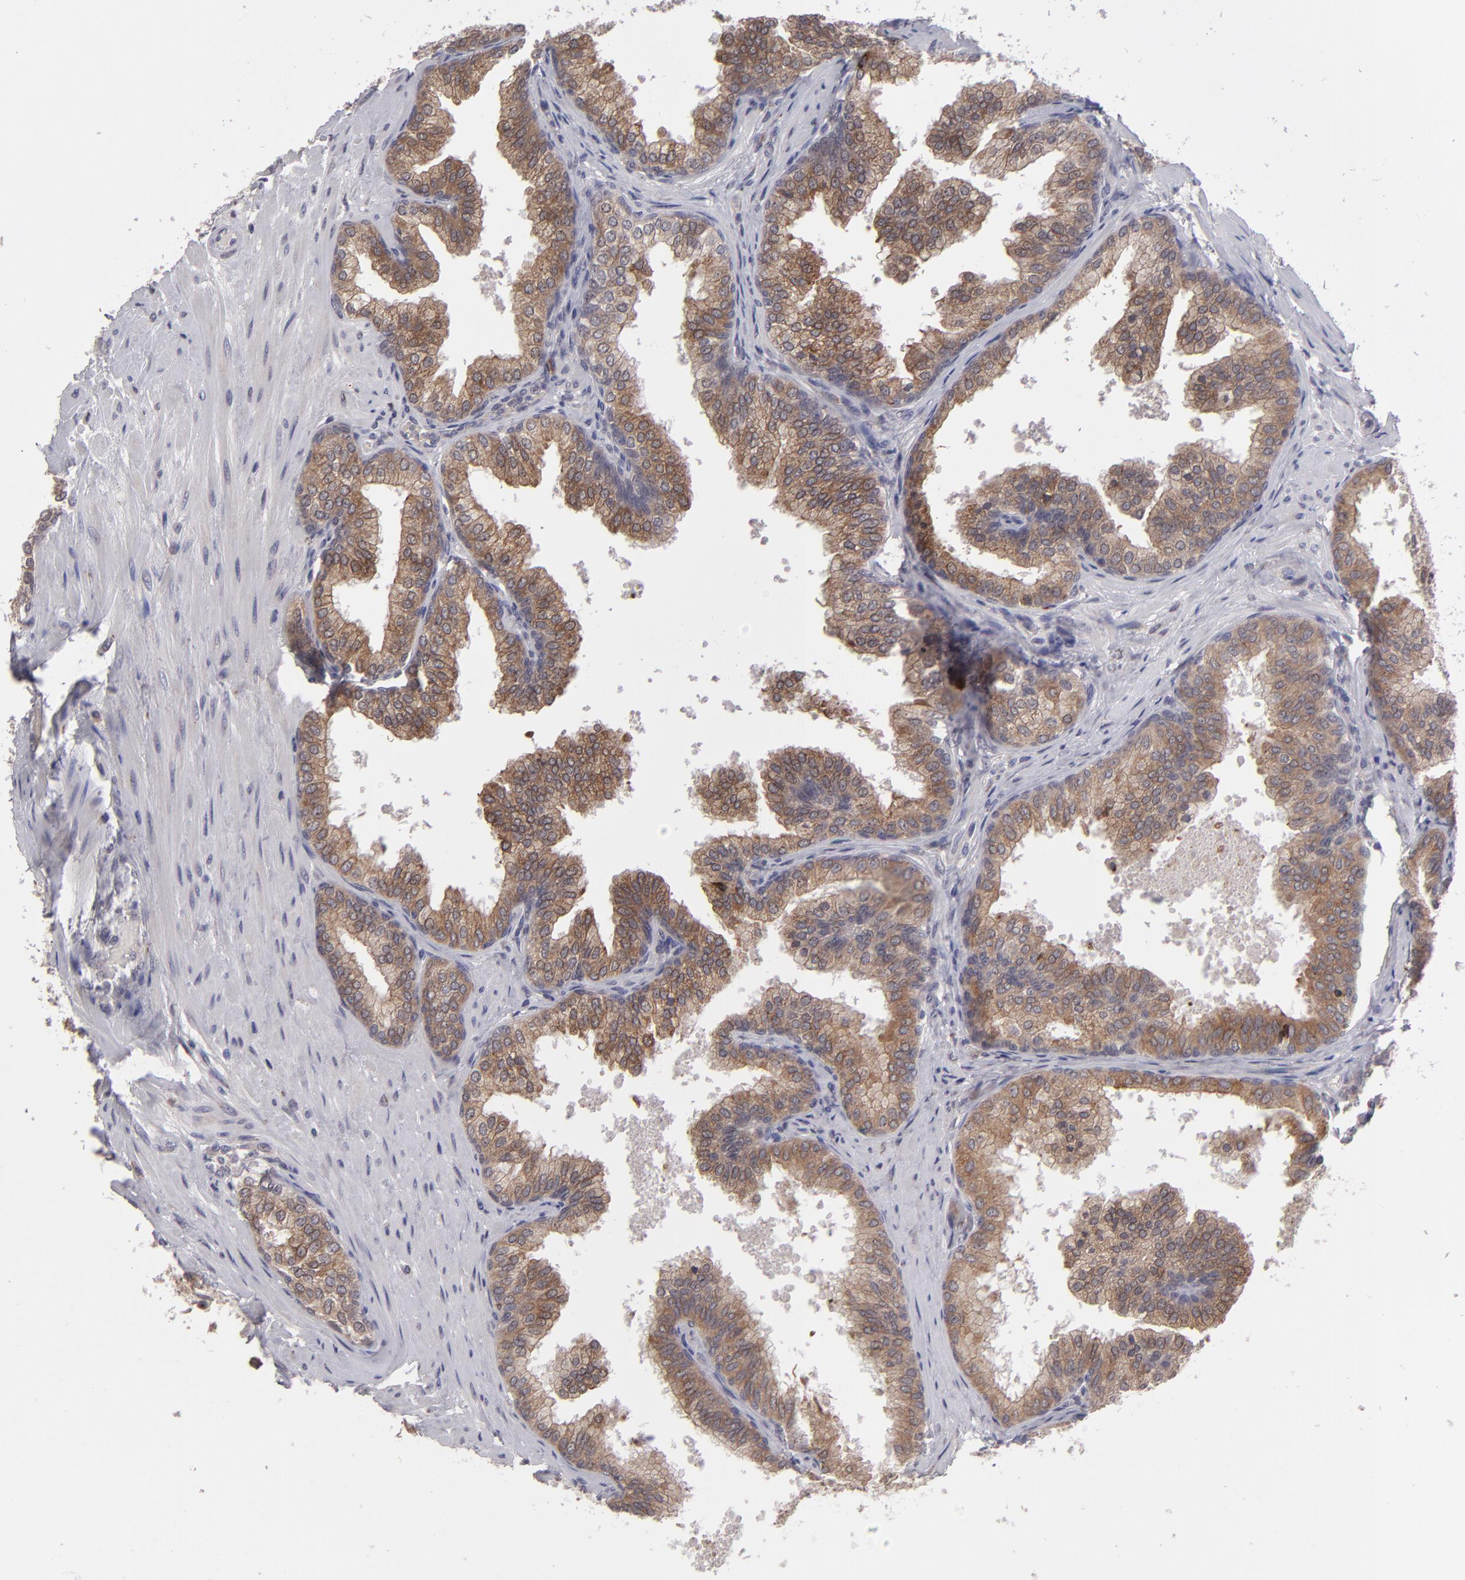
{"staining": {"intensity": "moderate", "quantity": ">75%", "location": "cytoplasmic/membranous"}, "tissue": "prostate", "cell_type": "Glandular cells", "image_type": "normal", "snomed": [{"axis": "morphology", "description": "Normal tissue, NOS"}, {"axis": "topography", "description": "Prostate"}], "caption": "Immunohistochemical staining of benign prostate shows medium levels of moderate cytoplasmic/membranous staining in about >75% of glandular cells.", "gene": "IL12A", "patient": {"sex": "male", "age": 60}}